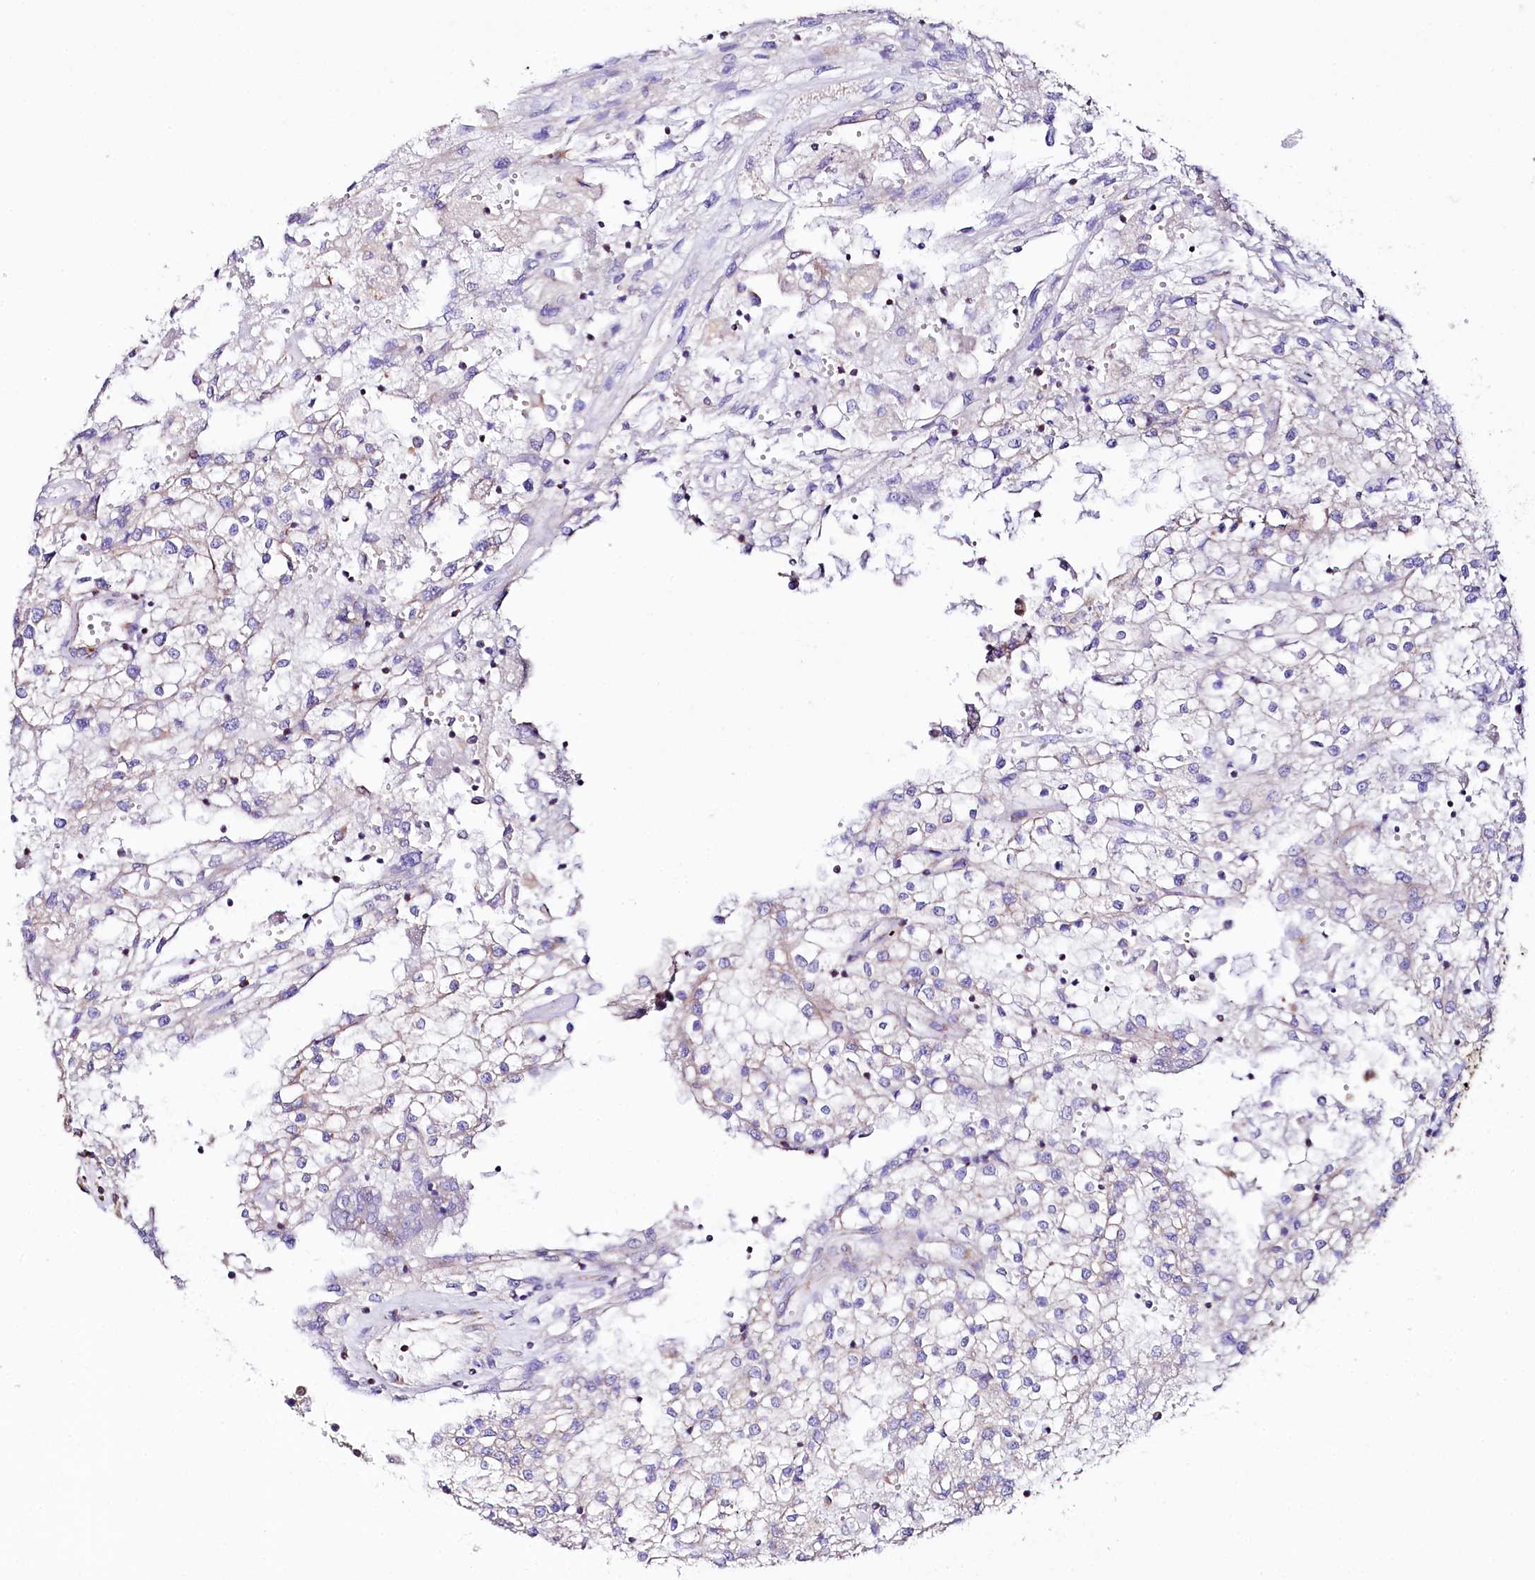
{"staining": {"intensity": "negative", "quantity": "none", "location": "none"}, "tissue": "renal cancer", "cell_type": "Tumor cells", "image_type": "cancer", "snomed": [{"axis": "morphology", "description": "Adenocarcinoma, NOS"}, {"axis": "topography", "description": "Kidney"}], "caption": "Tumor cells show no significant positivity in renal cancer (adenocarcinoma). (DAB IHC visualized using brightfield microscopy, high magnification).", "gene": "APLP2", "patient": {"sex": "female", "age": 52}}